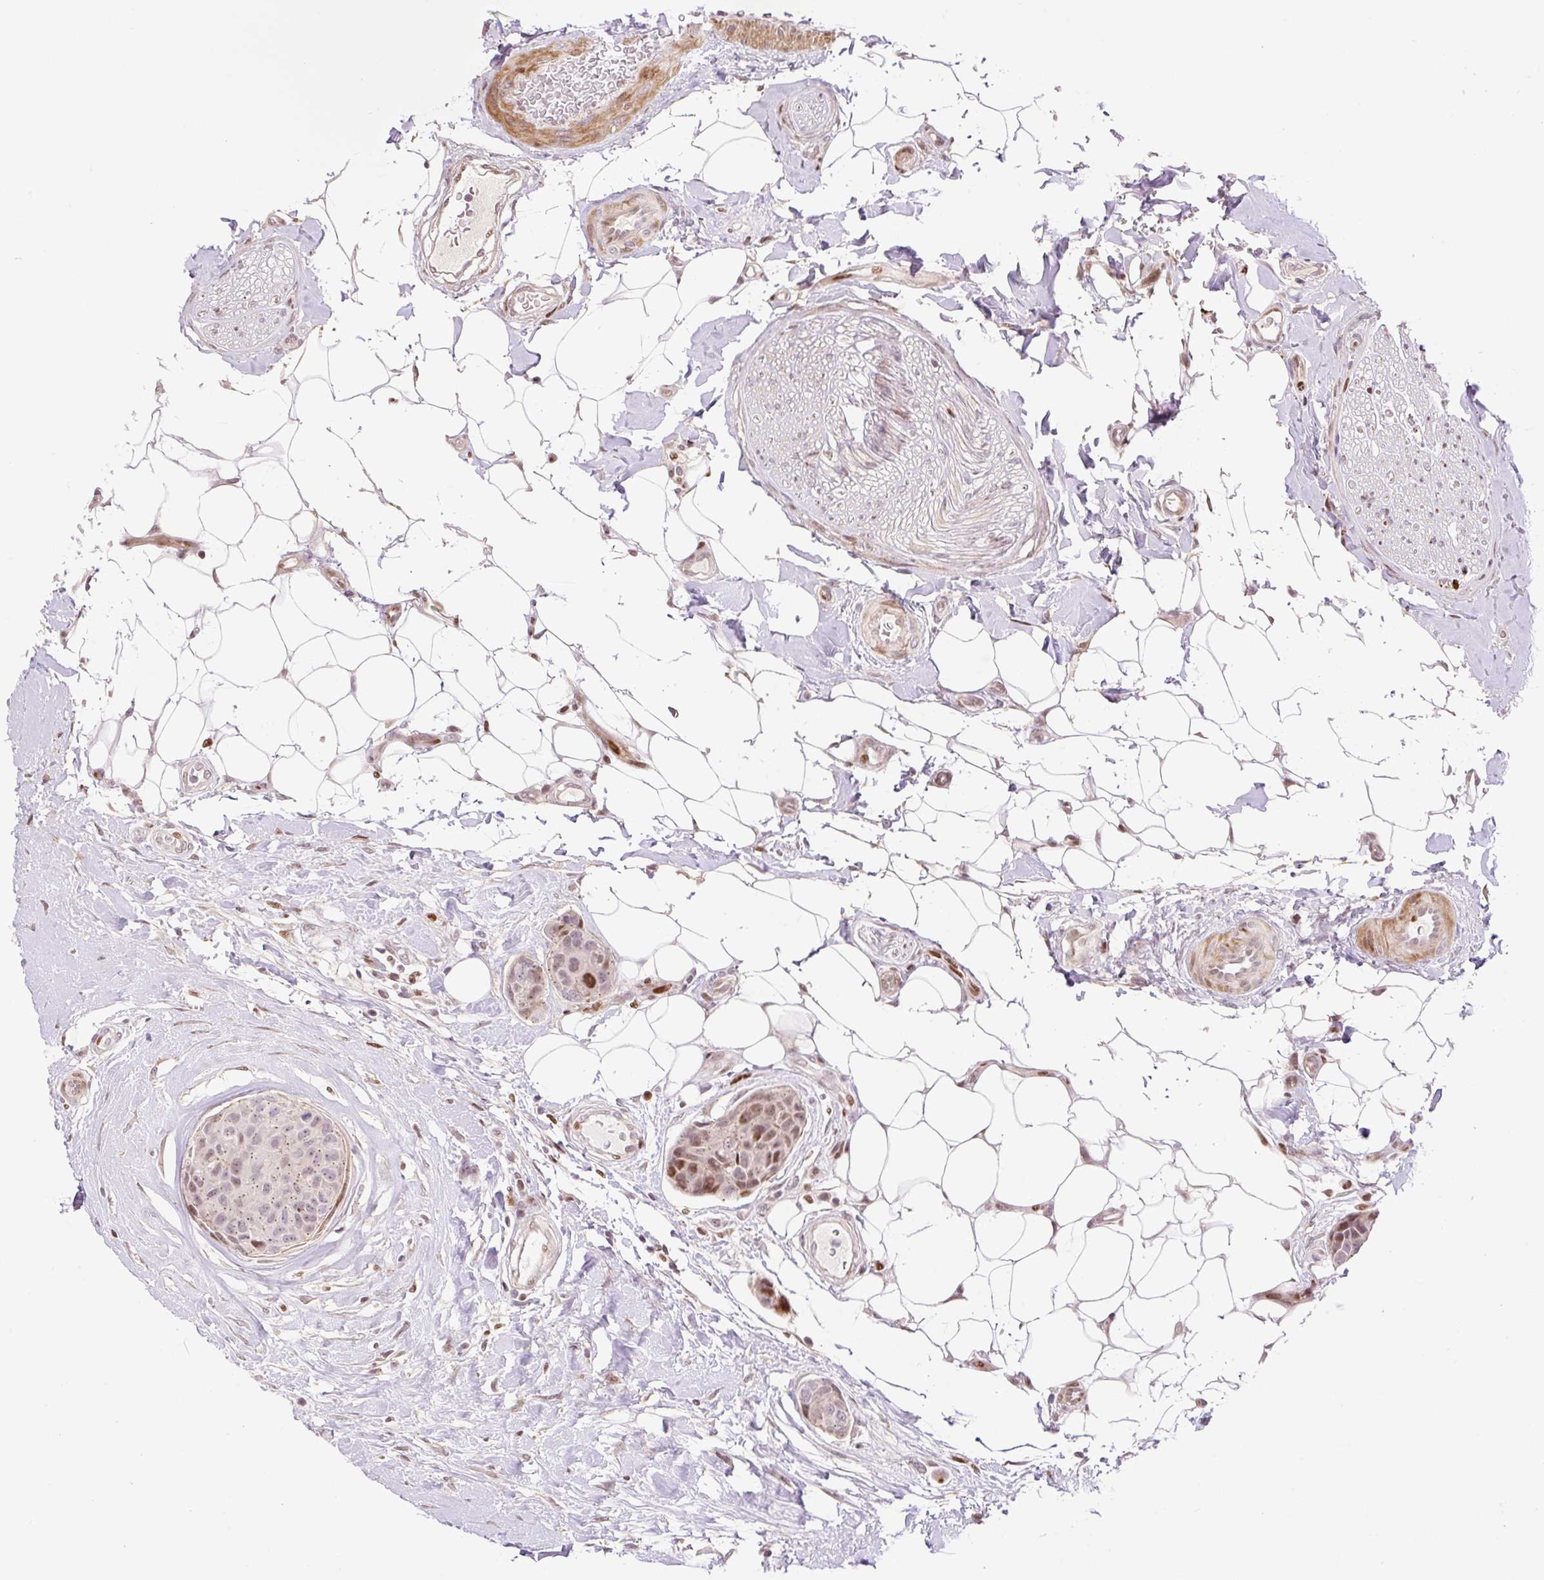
{"staining": {"intensity": "moderate", "quantity": "25%-75%", "location": "nuclear"}, "tissue": "breast cancer", "cell_type": "Tumor cells", "image_type": "cancer", "snomed": [{"axis": "morphology", "description": "Duct carcinoma"}, {"axis": "topography", "description": "Breast"}, {"axis": "topography", "description": "Lymph node"}], "caption": "A micrograph showing moderate nuclear positivity in approximately 25%-75% of tumor cells in intraductal carcinoma (breast), as visualized by brown immunohistochemical staining.", "gene": "RIPPLY3", "patient": {"sex": "female", "age": 80}}